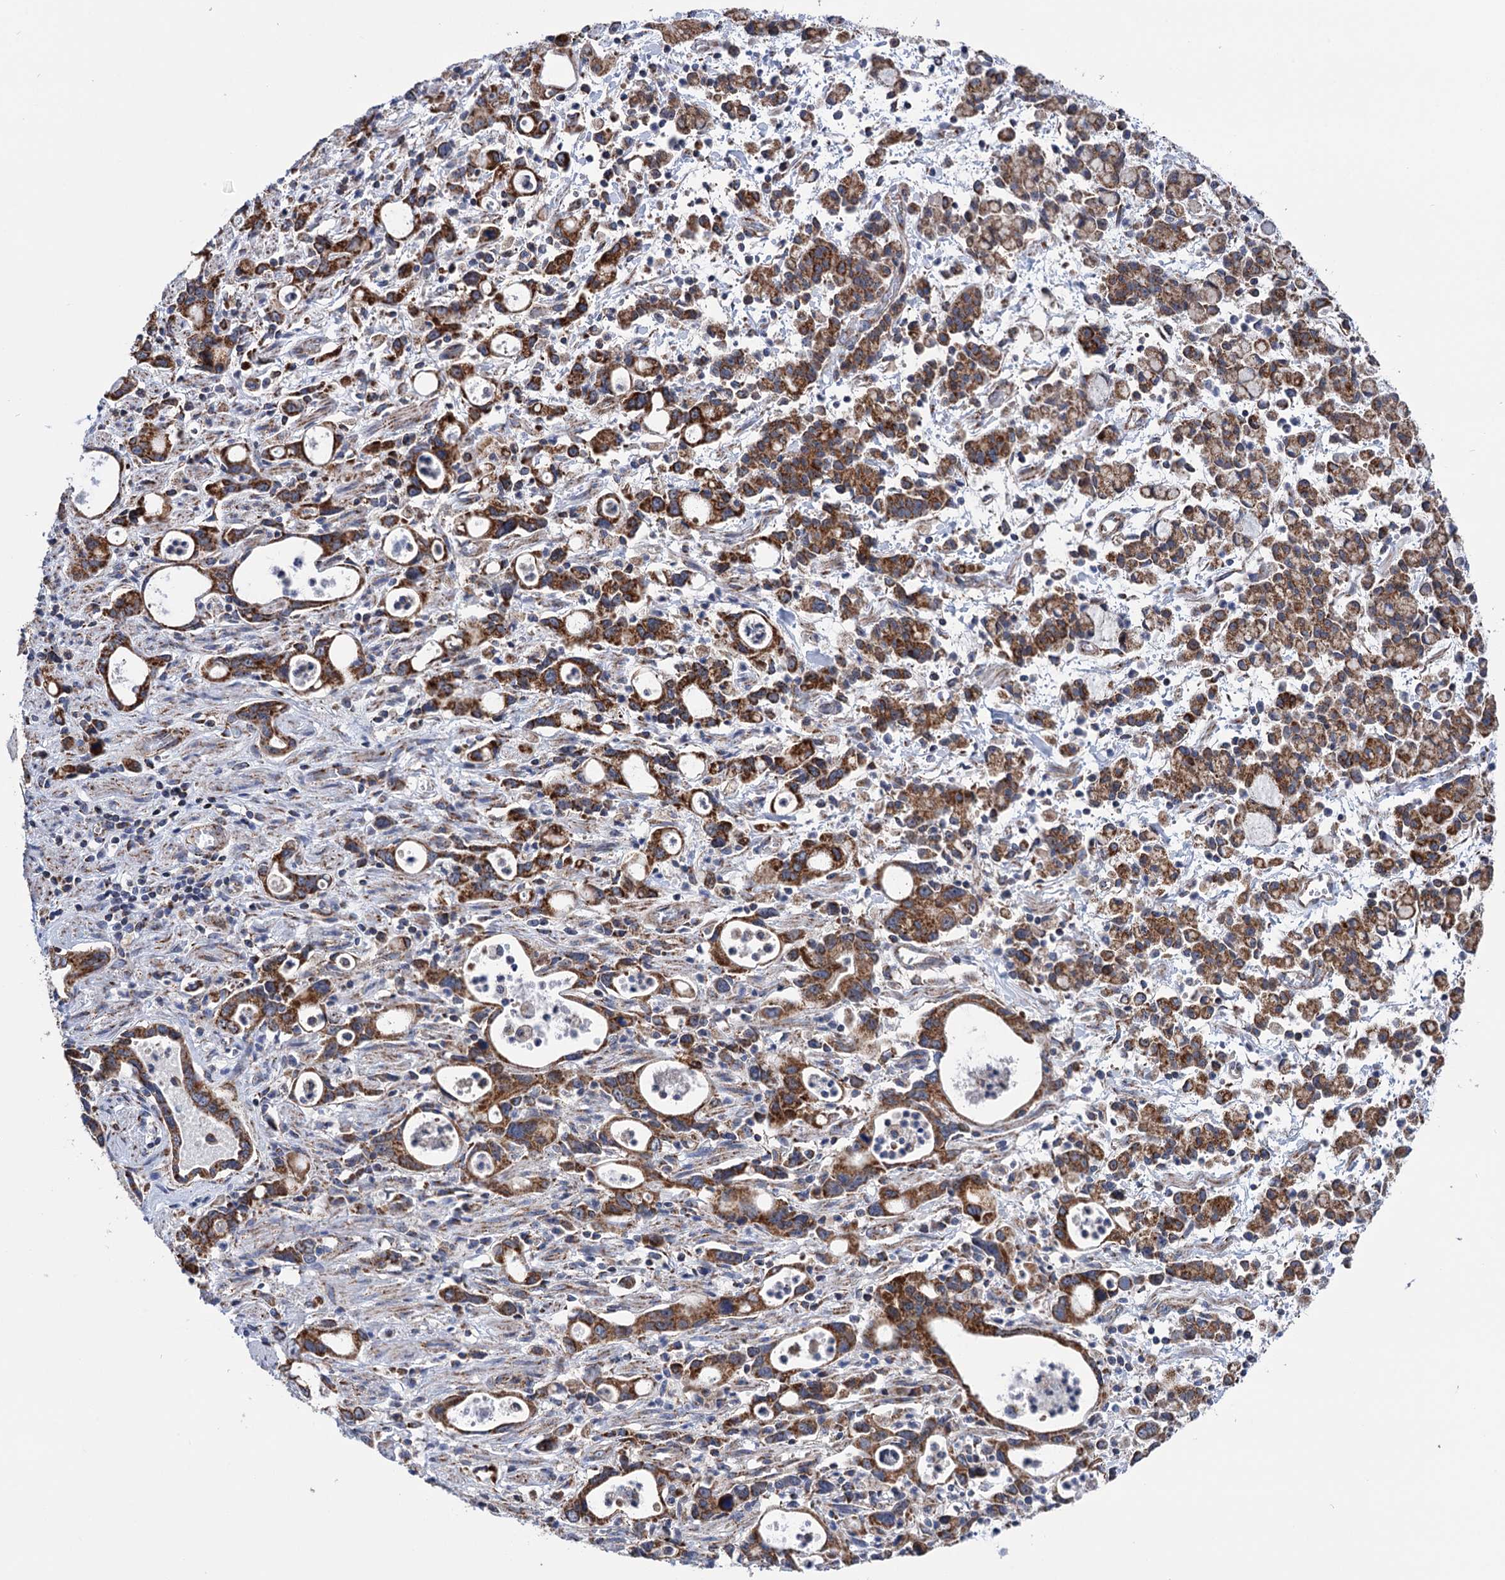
{"staining": {"intensity": "strong", "quantity": ">75%", "location": "cytoplasmic/membranous"}, "tissue": "stomach cancer", "cell_type": "Tumor cells", "image_type": "cancer", "snomed": [{"axis": "morphology", "description": "Adenocarcinoma, NOS"}, {"axis": "topography", "description": "Stomach, lower"}], "caption": "This photomicrograph demonstrates adenocarcinoma (stomach) stained with IHC to label a protein in brown. The cytoplasmic/membranous of tumor cells show strong positivity for the protein. Nuclei are counter-stained blue.", "gene": "SUCLA2", "patient": {"sex": "female", "age": 43}}